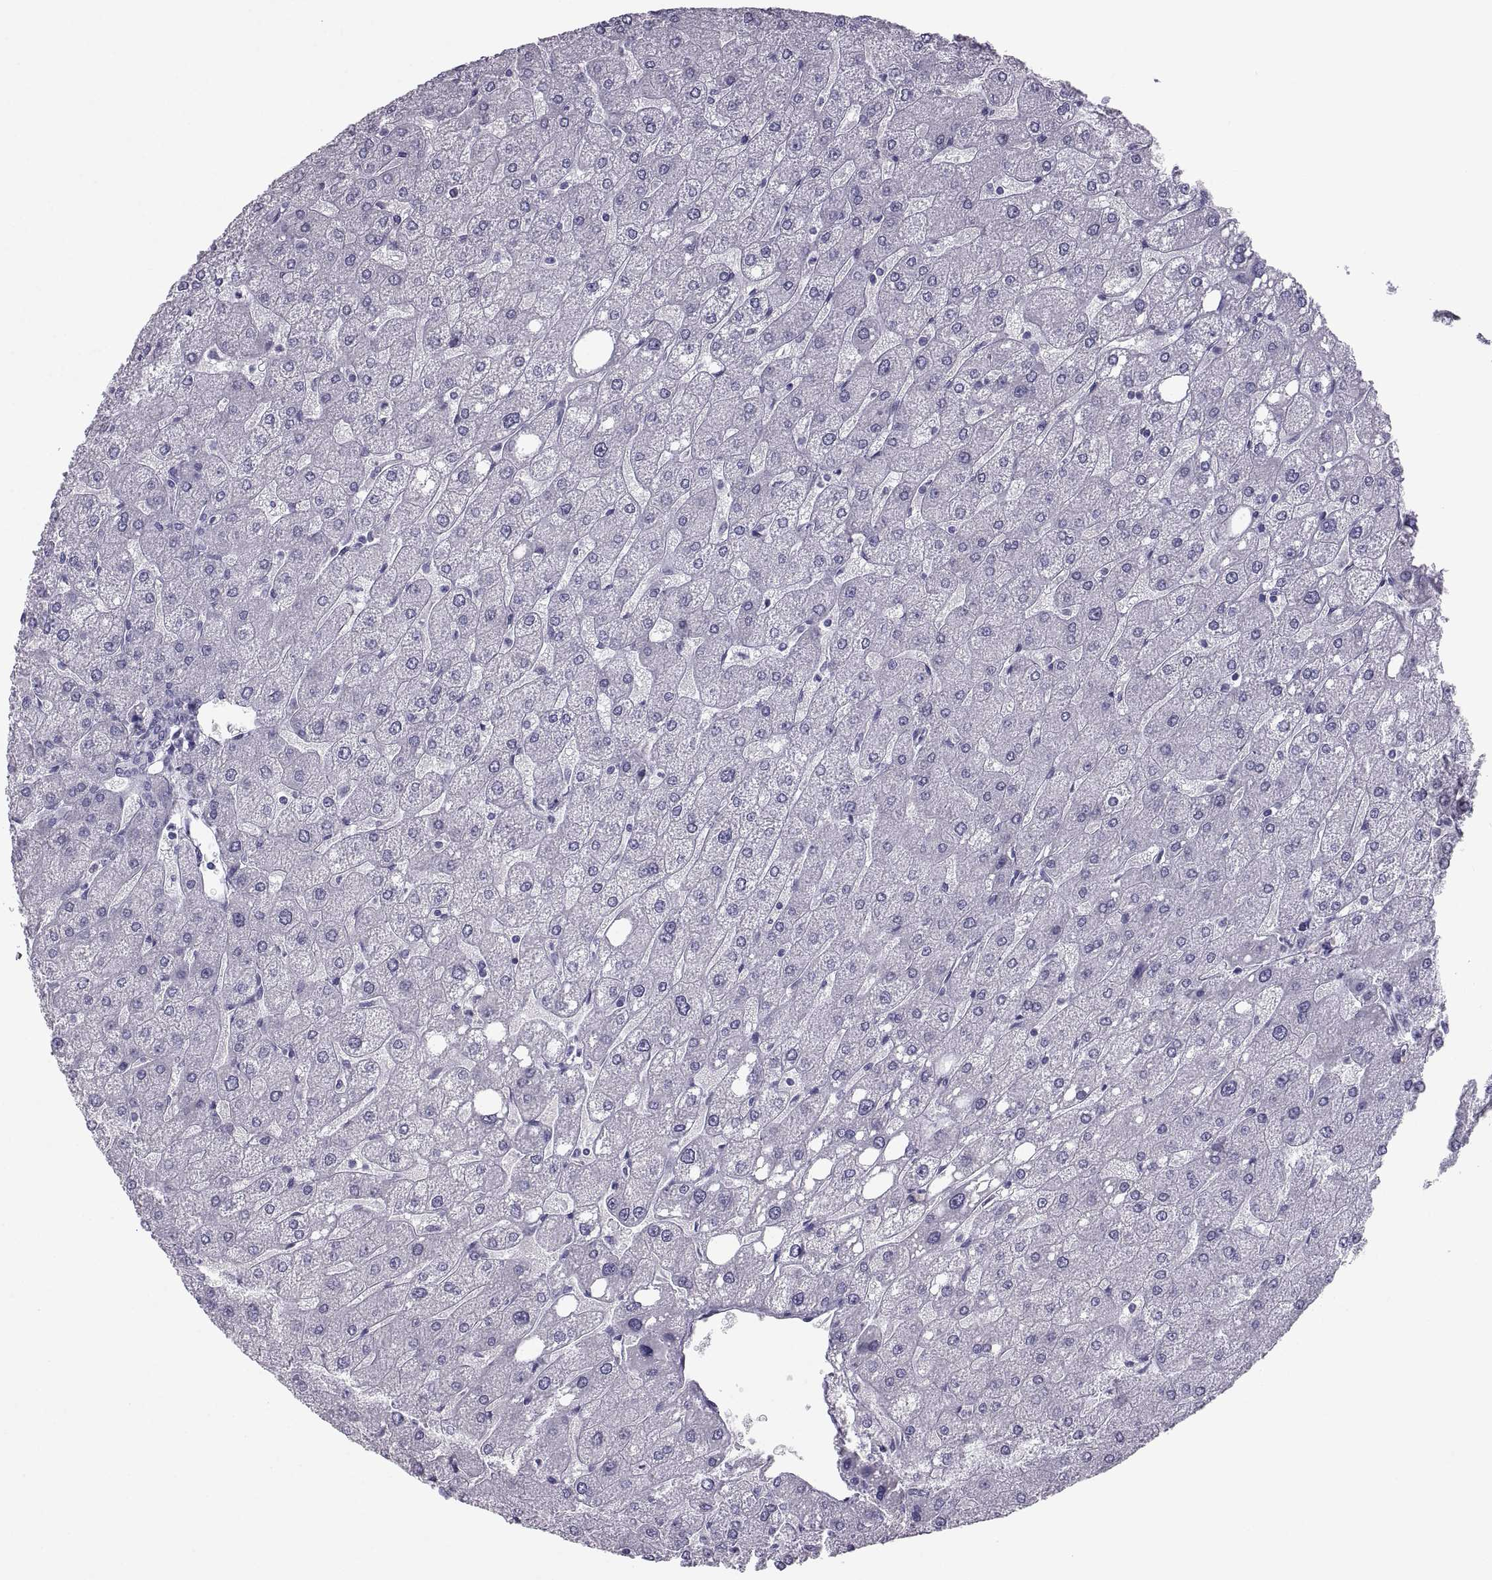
{"staining": {"intensity": "negative", "quantity": "none", "location": "none"}, "tissue": "liver", "cell_type": "Cholangiocytes", "image_type": "normal", "snomed": [{"axis": "morphology", "description": "Normal tissue, NOS"}, {"axis": "topography", "description": "Liver"}], "caption": "The micrograph demonstrates no significant expression in cholangiocytes of liver.", "gene": "PCSK1N", "patient": {"sex": "male", "age": 67}}